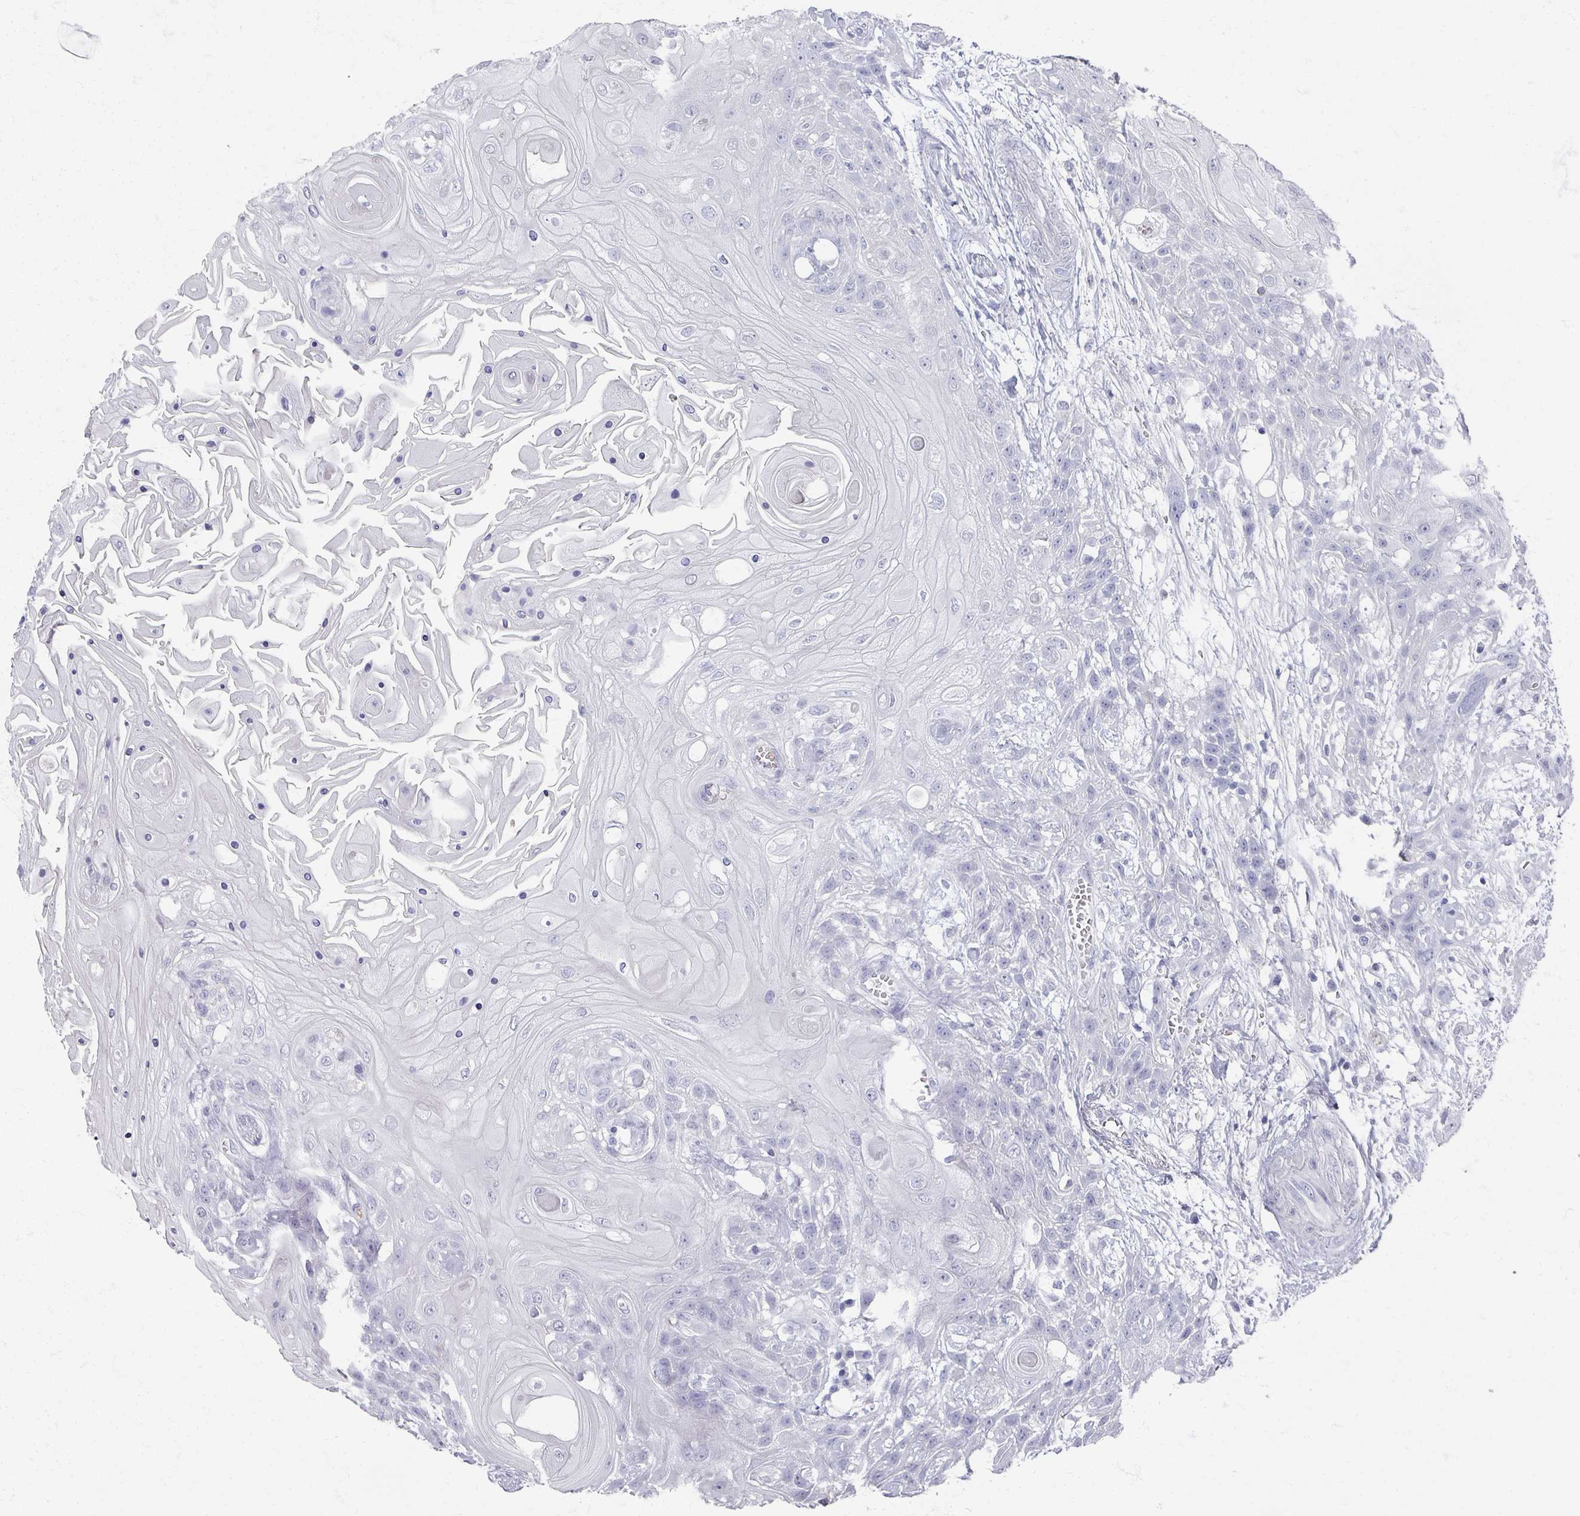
{"staining": {"intensity": "negative", "quantity": "none", "location": "none"}, "tissue": "head and neck cancer", "cell_type": "Tumor cells", "image_type": "cancer", "snomed": [{"axis": "morphology", "description": "Squamous cell carcinoma, NOS"}, {"axis": "topography", "description": "Head-Neck"}], "caption": "Tumor cells are negative for protein expression in human head and neck squamous cell carcinoma. The staining is performed using DAB brown chromogen with nuclei counter-stained in using hematoxylin.", "gene": "OMG", "patient": {"sex": "female", "age": 43}}